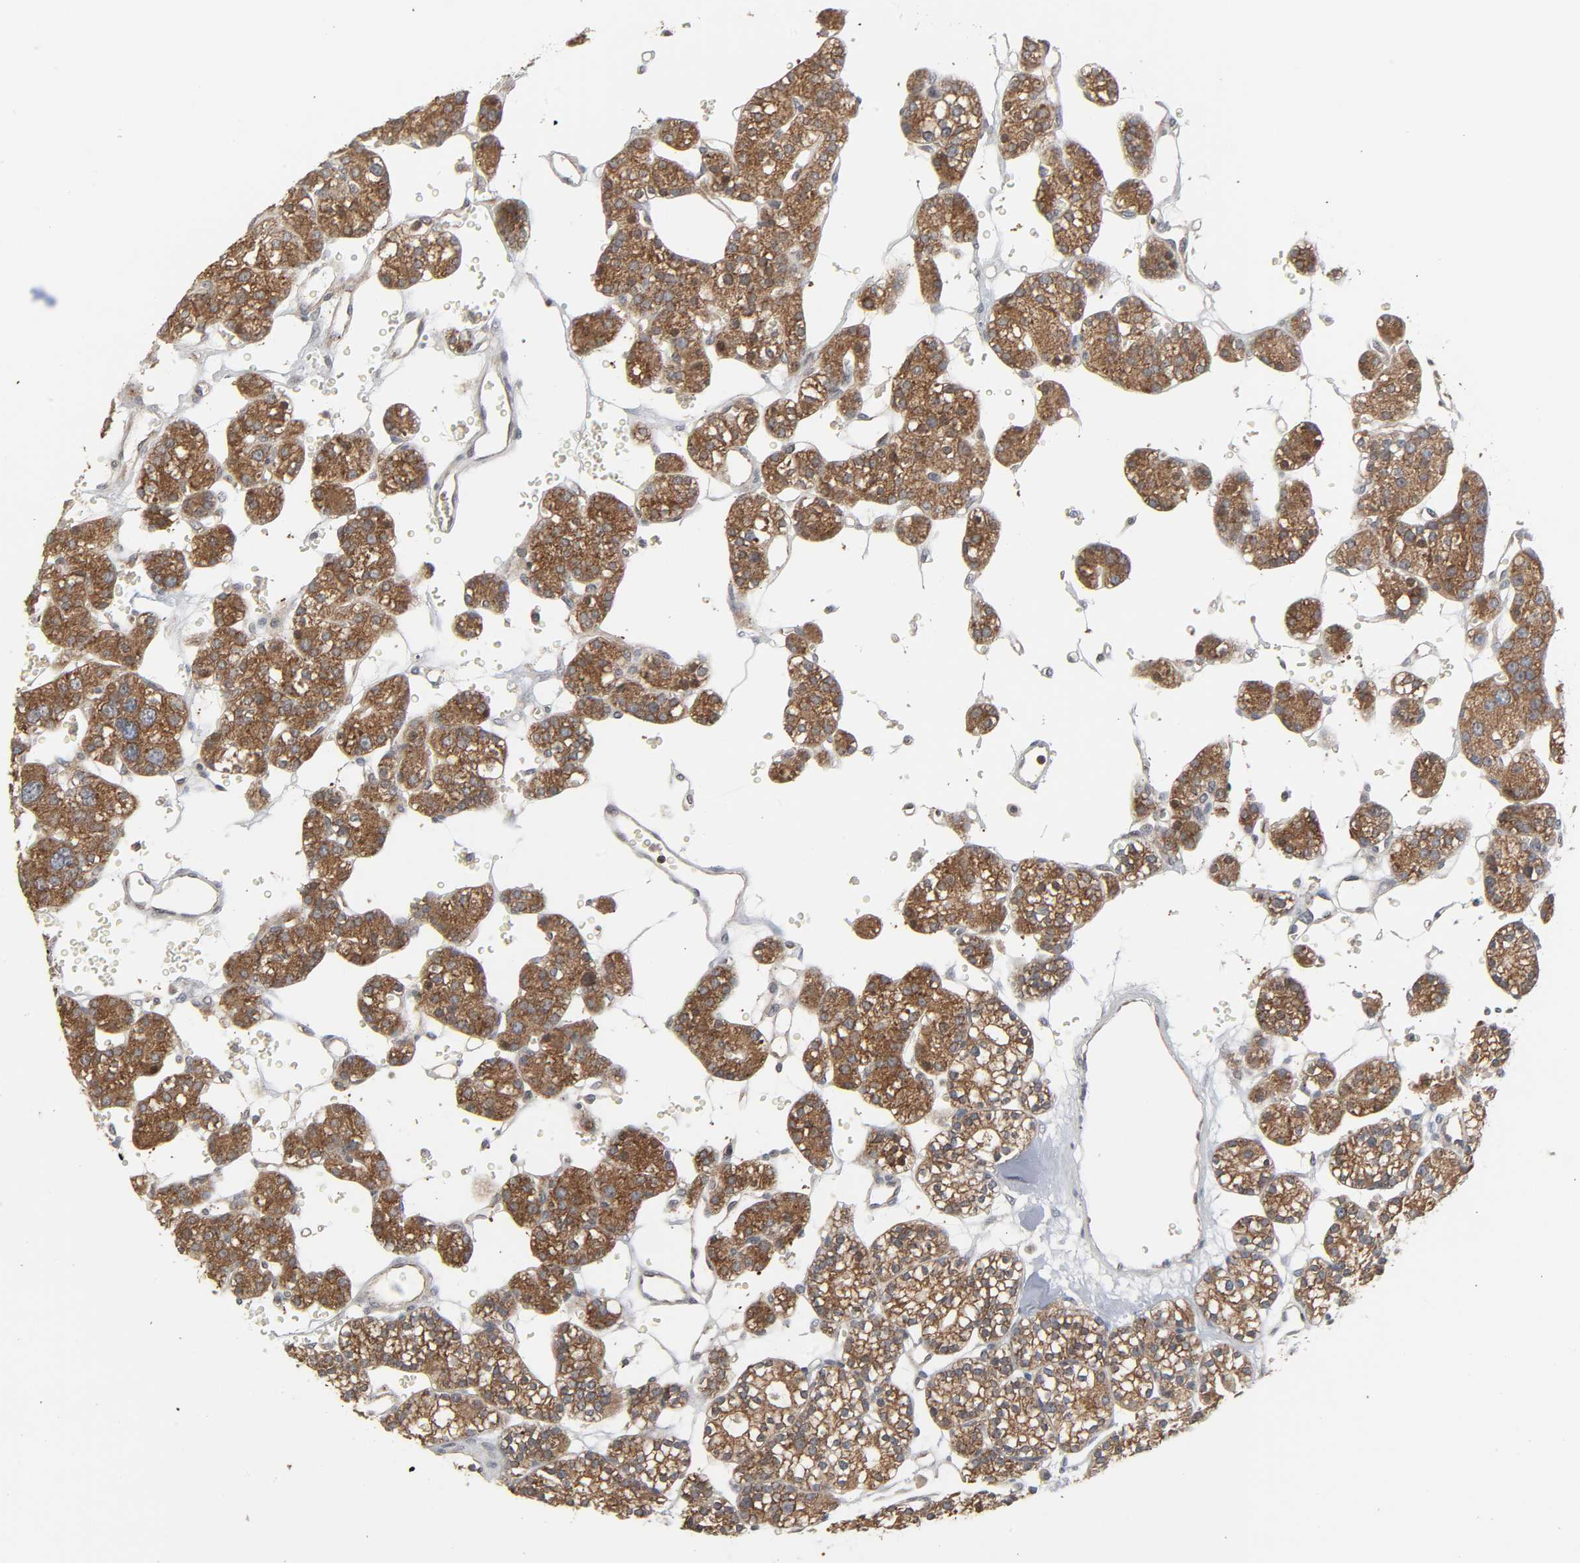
{"staining": {"intensity": "moderate", "quantity": ">75%", "location": "cytoplasmic/membranous"}, "tissue": "parathyroid gland", "cell_type": "Glandular cells", "image_type": "normal", "snomed": [{"axis": "morphology", "description": "Normal tissue, NOS"}, {"axis": "topography", "description": "Parathyroid gland"}], "caption": "Parathyroid gland stained with a brown dye displays moderate cytoplasmic/membranous positive positivity in about >75% of glandular cells.", "gene": "GSK3A", "patient": {"sex": "female", "age": 64}}